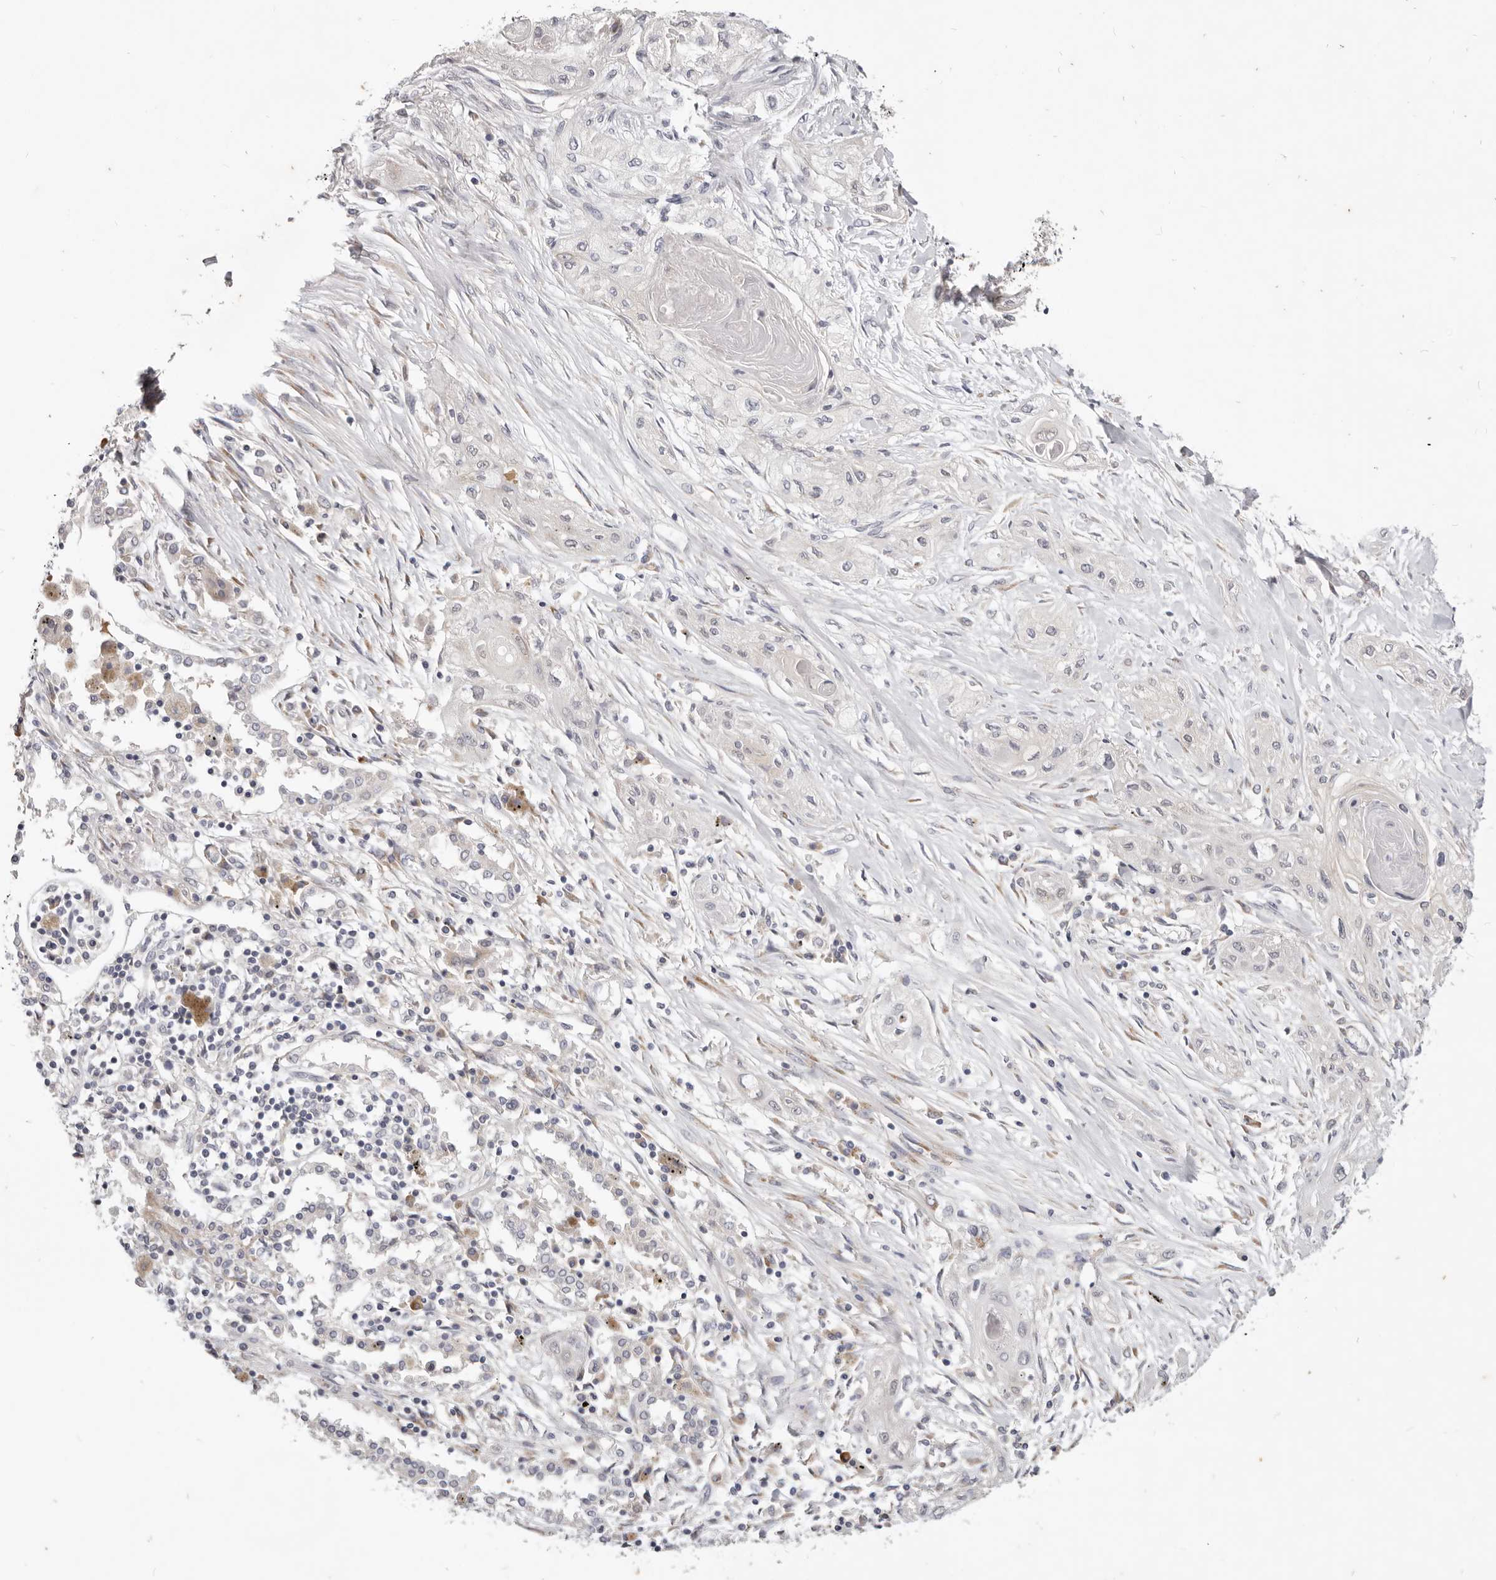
{"staining": {"intensity": "negative", "quantity": "none", "location": "none"}, "tissue": "lung cancer", "cell_type": "Tumor cells", "image_type": "cancer", "snomed": [{"axis": "morphology", "description": "Squamous cell carcinoma, NOS"}, {"axis": "topography", "description": "Lung"}], "caption": "IHC image of squamous cell carcinoma (lung) stained for a protein (brown), which reveals no positivity in tumor cells. (DAB IHC, high magnification).", "gene": "WDR77", "patient": {"sex": "female", "age": 47}}